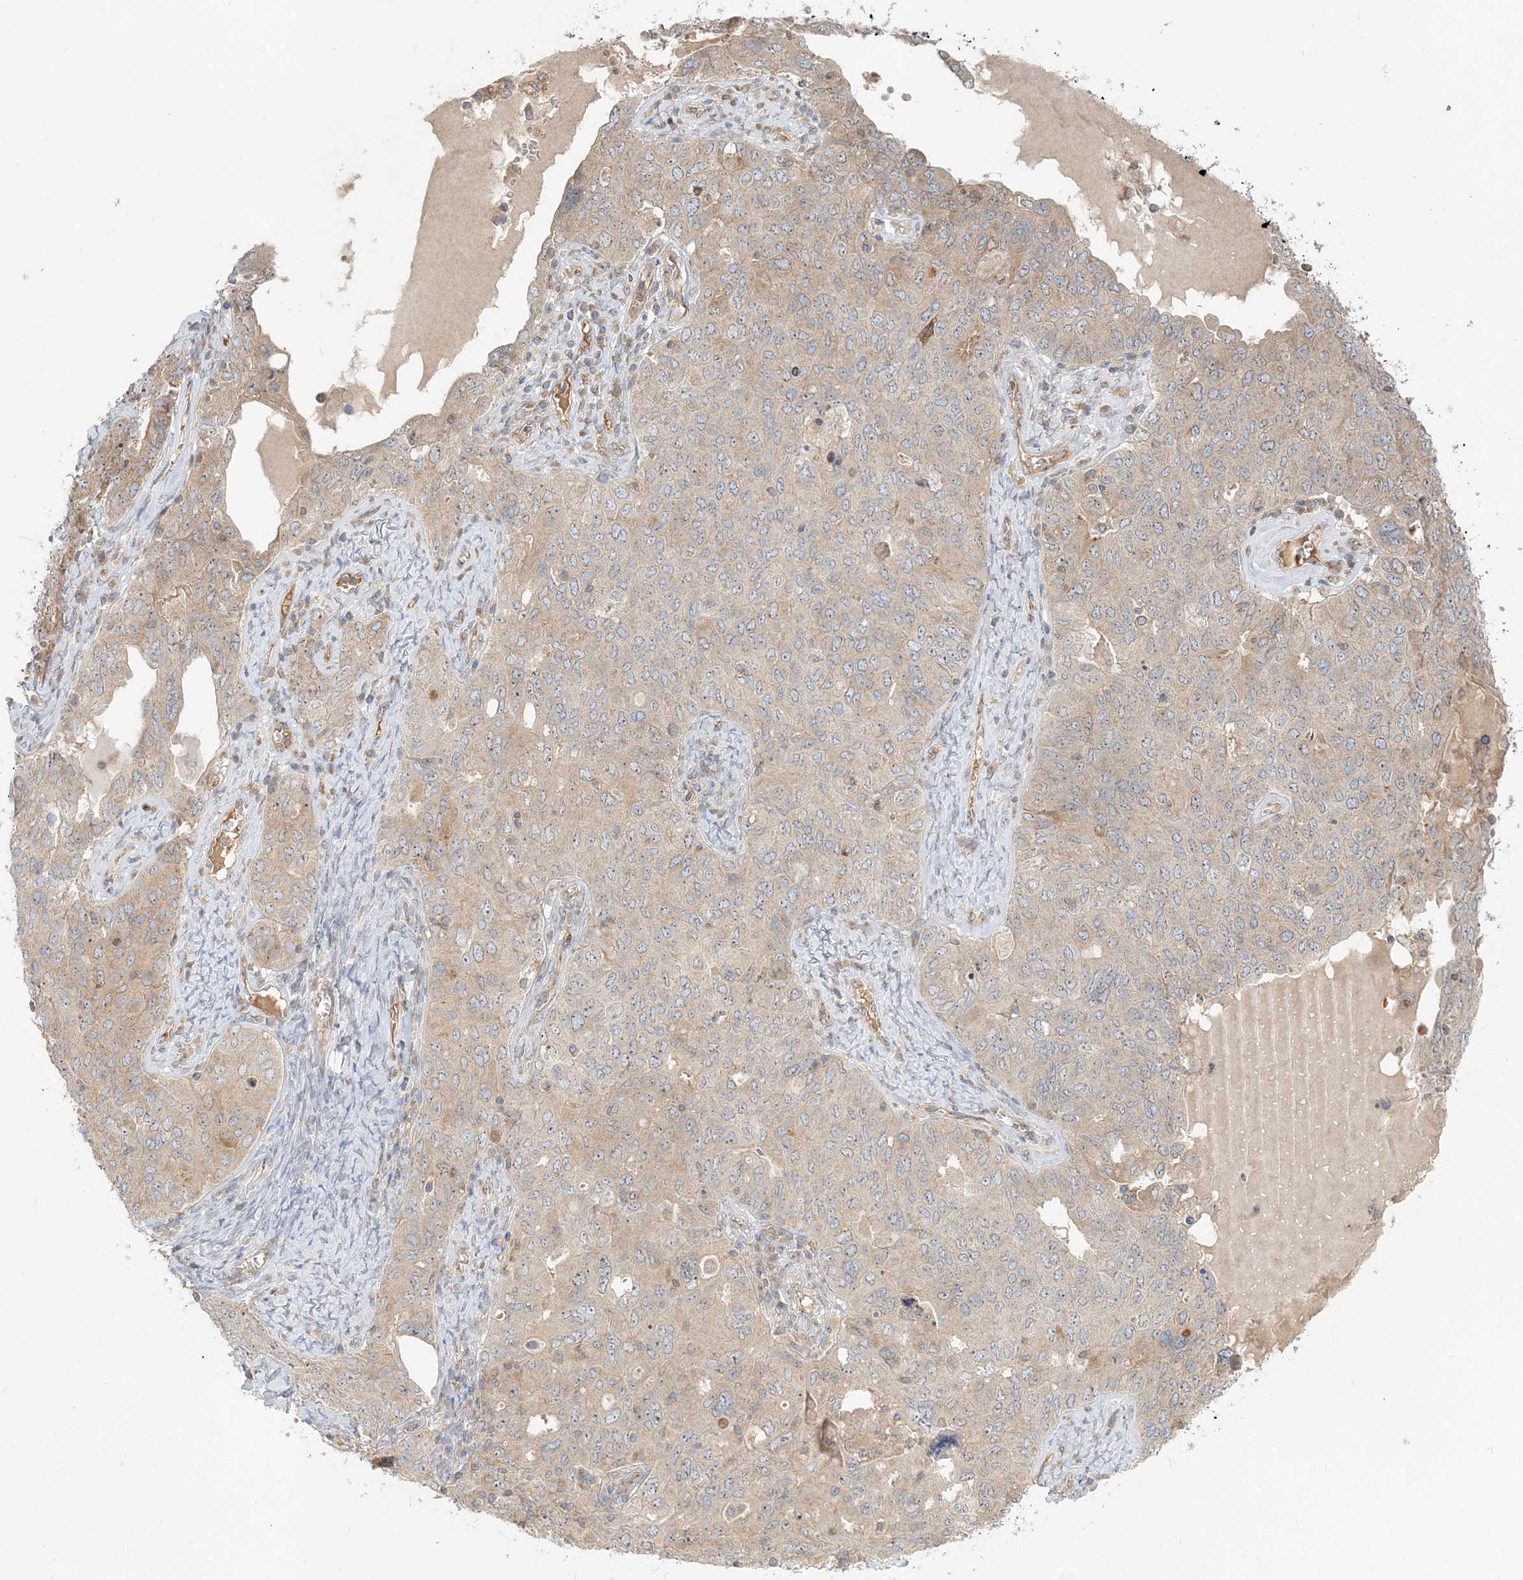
{"staining": {"intensity": "weak", "quantity": "25%-75%", "location": "cytoplasmic/membranous"}, "tissue": "ovarian cancer", "cell_type": "Tumor cells", "image_type": "cancer", "snomed": [{"axis": "morphology", "description": "Carcinoma, endometroid"}, {"axis": "topography", "description": "Ovary"}], "caption": "IHC staining of ovarian cancer (endometroid carcinoma), which demonstrates low levels of weak cytoplasmic/membranous staining in approximately 25%-75% of tumor cells indicating weak cytoplasmic/membranous protein expression. The staining was performed using DAB (3,3'-diaminobenzidine) (brown) for protein detection and nuclei were counterstained in hematoxylin (blue).", "gene": "AP1AR", "patient": {"sex": "female", "age": 62}}